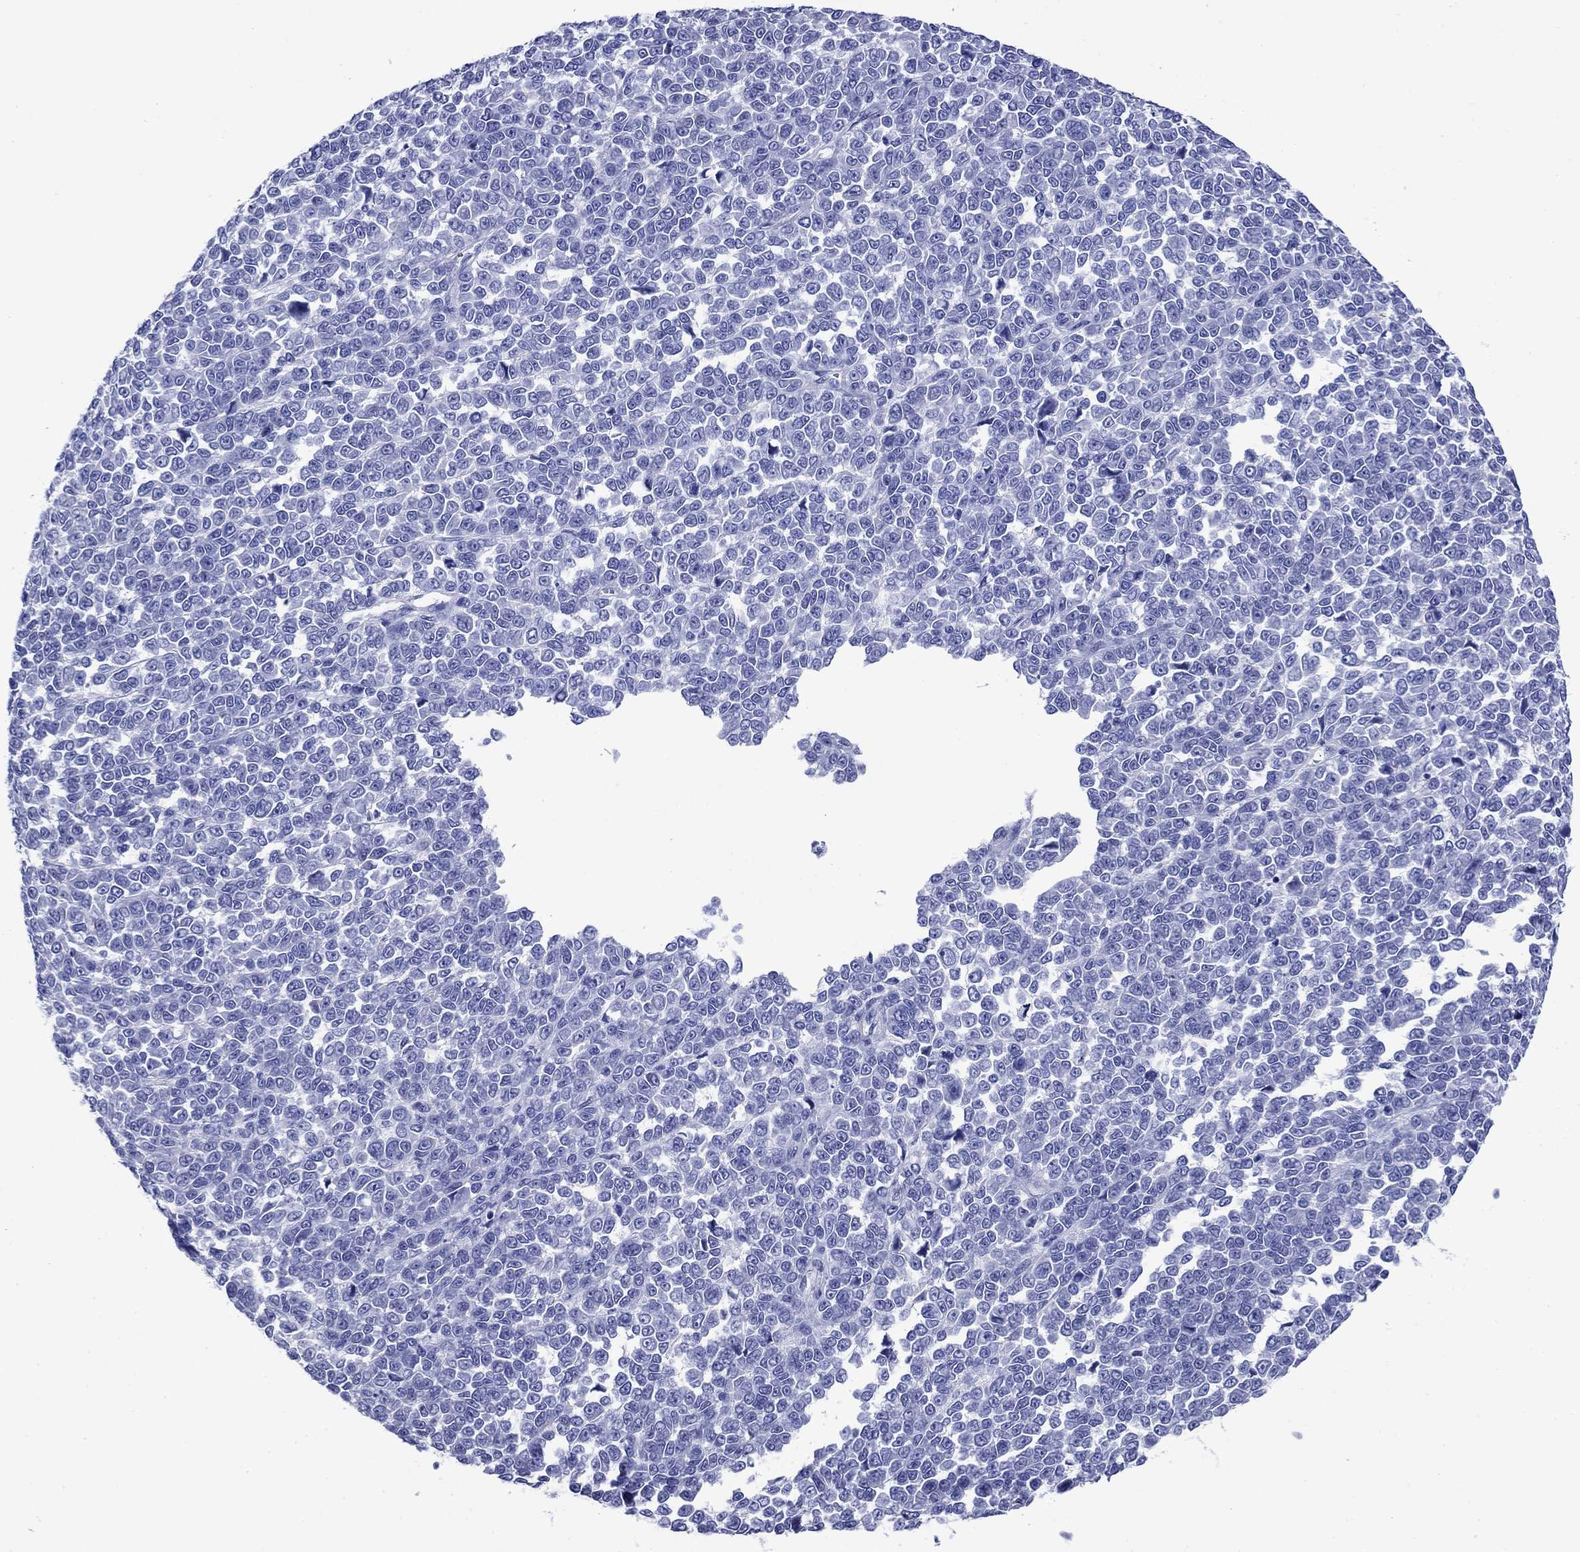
{"staining": {"intensity": "negative", "quantity": "none", "location": "none"}, "tissue": "melanoma", "cell_type": "Tumor cells", "image_type": "cancer", "snomed": [{"axis": "morphology", "description": "Malignant melanoma, NOS"}, {"axis": "topography", "description": "Skin"}], "caption": "This is an immunohistochemistry histopathology image of malignant melanoma. There is no staining in tumor cells.", "gene": "SLC1A2", "patient": {"sex": "female", "age": 95}}